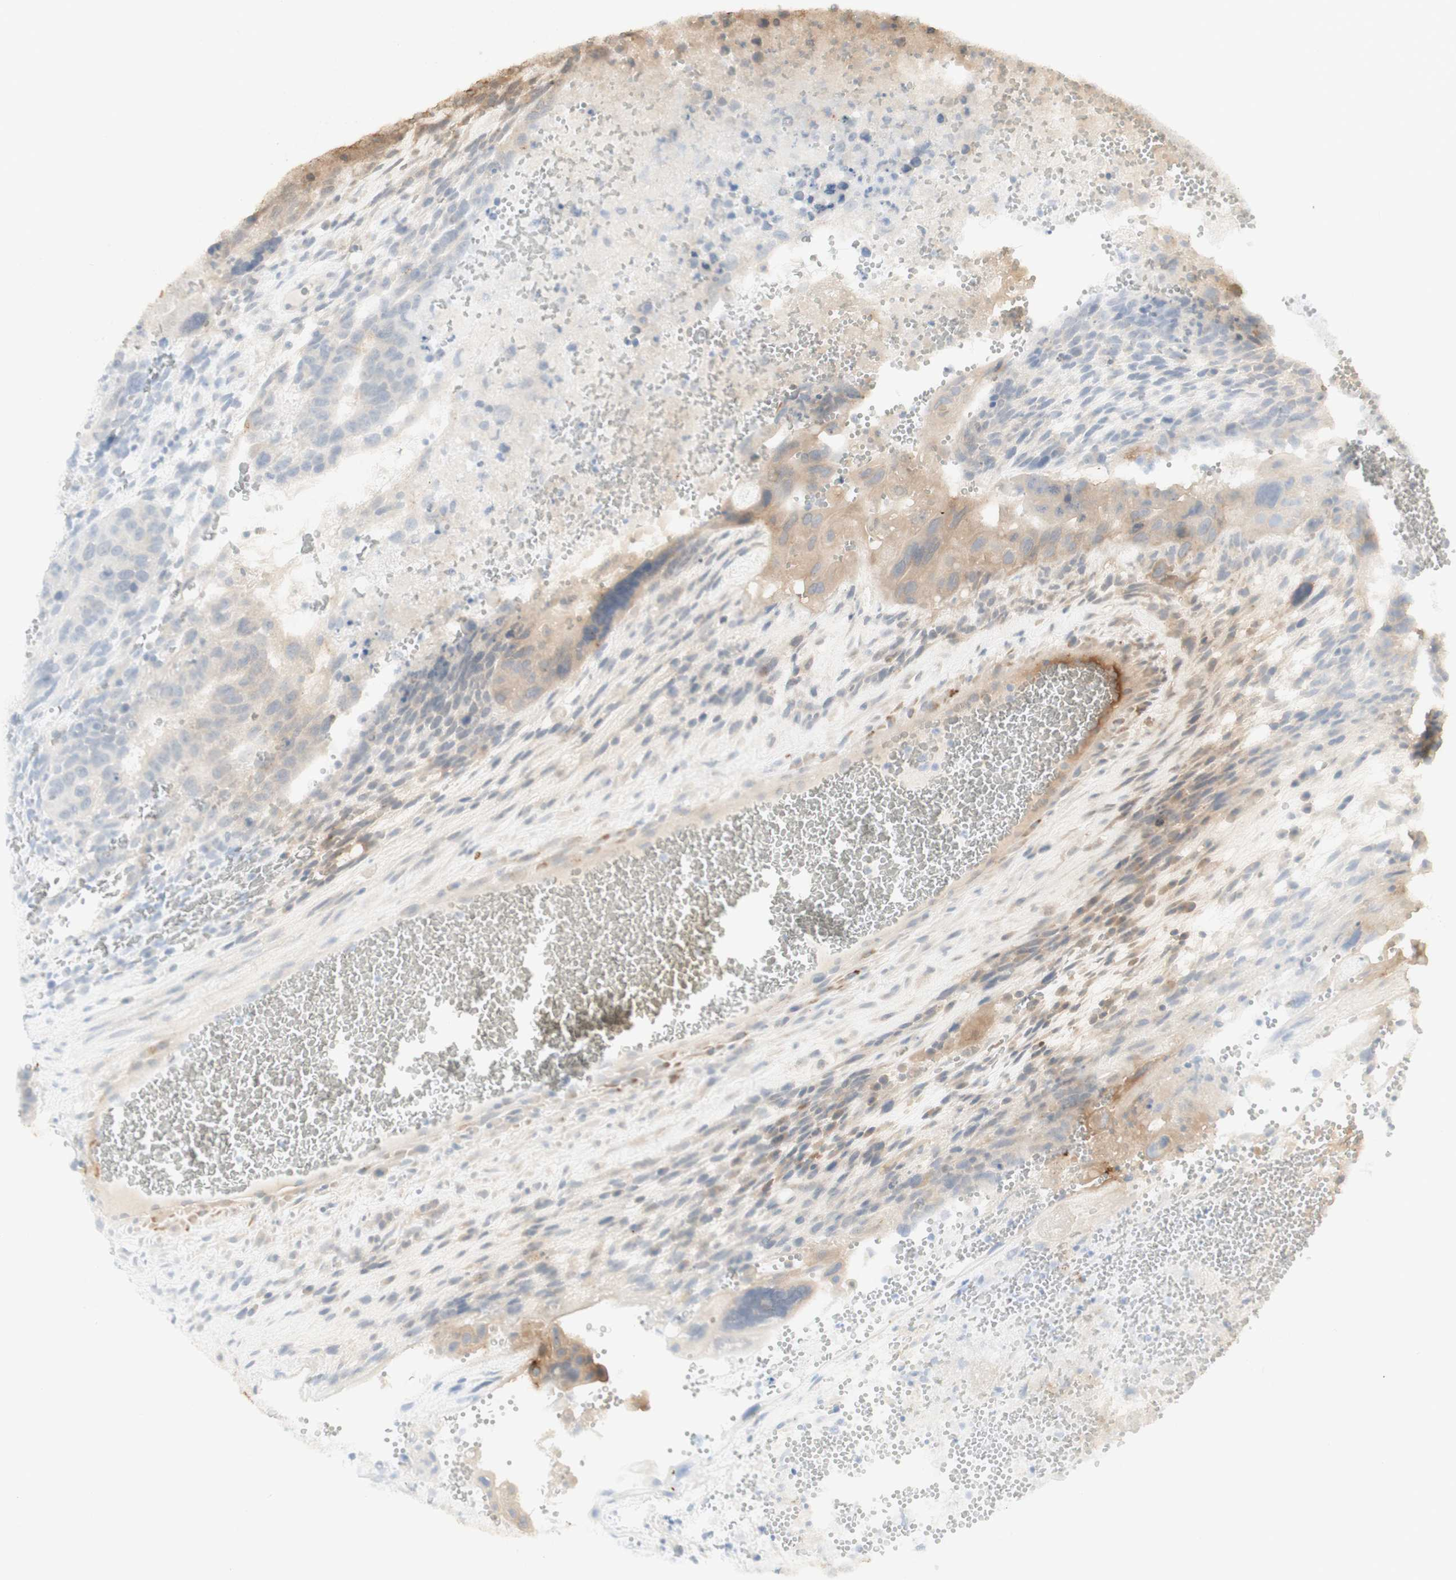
{"staining": {"intensity": "negative", "quantity": "none", "location": "none"}, "tissue": "testis cancer", "cell_type": "Tumor cells", "image_type": "cancer", "snomed": [{"axis": "morphology", "description": "Seminoma, NOS"}, {"axis": "morphology", "description": "Carcinoma, Embryonal, NOS"}, {"axis": "topography", "description": "Testis"}], "caption": "DAB (3,3'-diaminobenzidine) immunohistochemical staining of human testis cancer (seminoma) displays no significant staining in tumor cells.", "gene": "NDST4", "patient": {"sex": "male", "age": 52}}